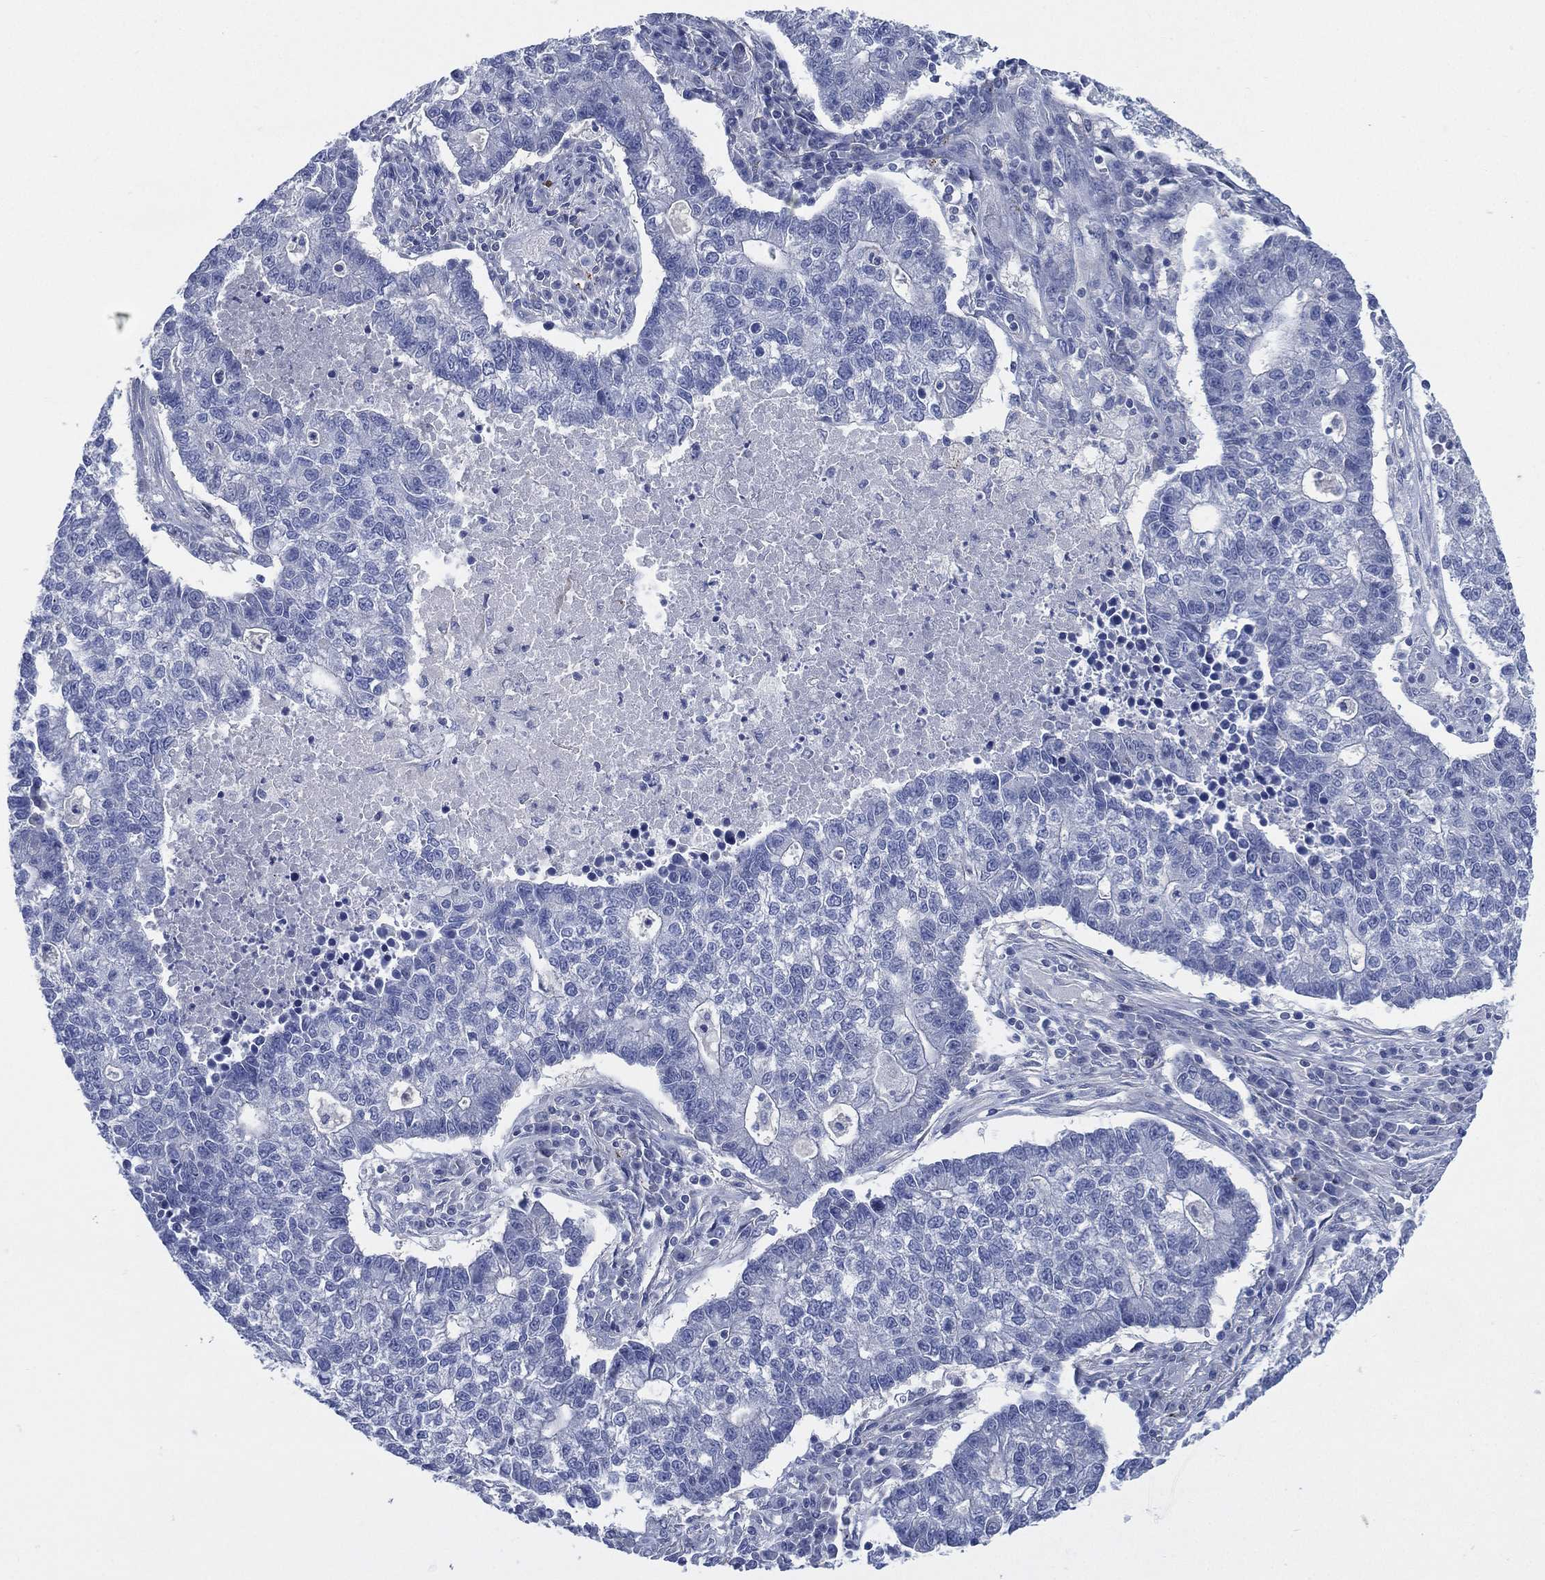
{"staining": {"intensity": "negative", "quantity": "none", "location": "none"}, "tissue": "lung cancer", "cell_type": "Tumor cells", "image_type": "cancer", "snomed": [{"axis": "morphology", "description": "Adenocarcinoma, NOS"}, {"axis": "topography", "description": "Lung"}], "caption": "Tumor cells show no significant staining in lung adenocarcinoma. The staining was performed using DAB to visualize the protein expression in brown, while the nuclei were stained in blue with hematoxylin (Magnification: 20x).", "gene": "C5orf46", "patient": {"sex": "male", "age": 57}}